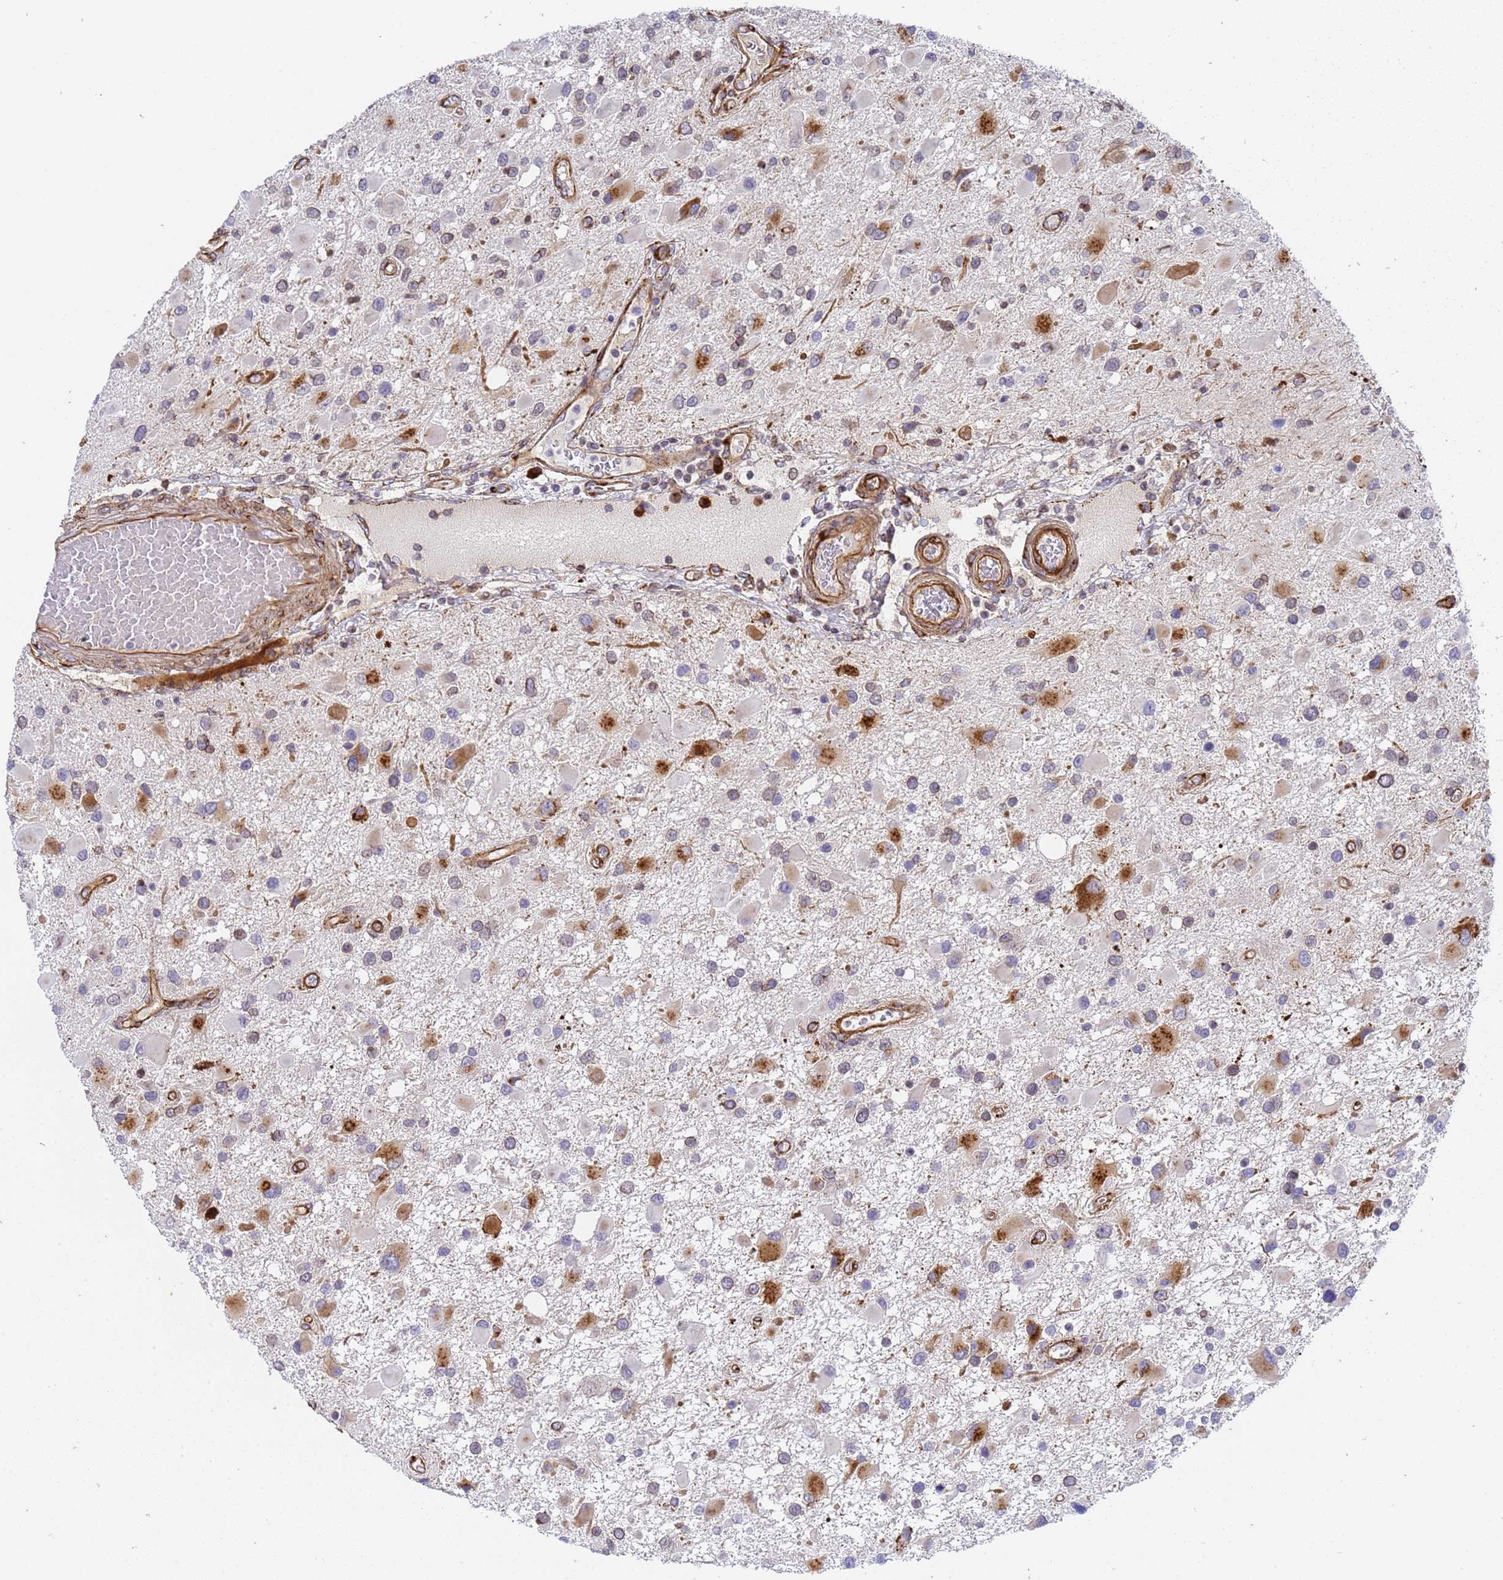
{"staining": {"intensity": "strong", "quantity": "<25%", "location": "cytoplasmic/membranous"}, "tissue": "glioma", "cell_type": "Tumor cells", "image_type": "cancer", "snomed": [{"axis": "morphology", "description": "Glioma, malignant, High grade"}, {"axis": "topography", "description": "Brain"}], "caption": "IHC photomicrograph of neoplastic tissue: human glioma stained using IHC shows medium levels of strong protein expression localized specifically in the cytoplasmic/membranous of tumor cells, appearing as a cytoplasmic/membranous brown color.", "gene": "IGFBP7", "patient": {"sex": "male", "age": 53}}